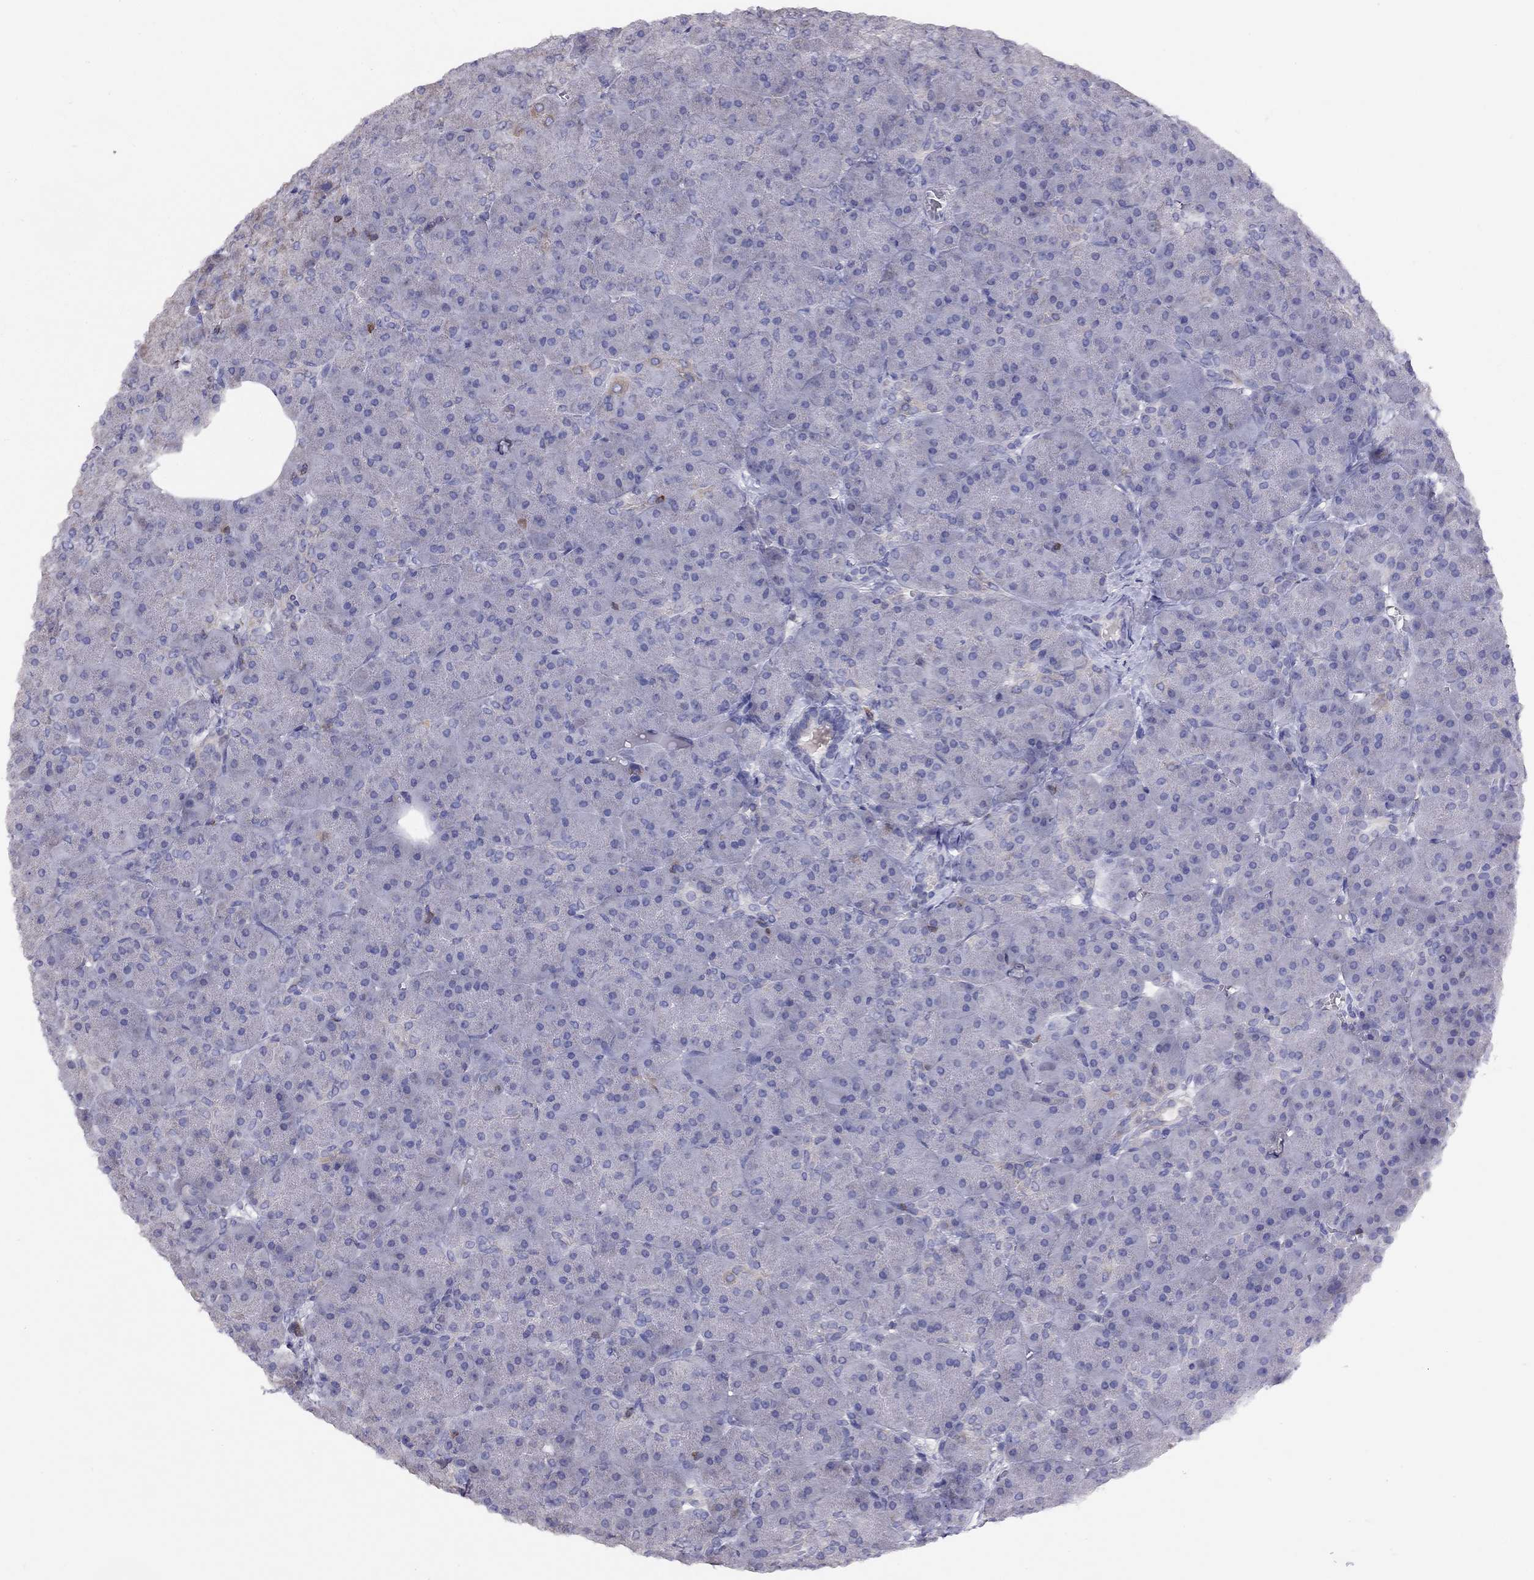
{"staining": {"intensity": "weak", "quantity": "<25%", "location": "cytoplasmic/membranous"}, "tissue": "pancreas", "cell_type": "Exocrine glandular cells", "image_type": "normal", "snomed": [{"axis": "morphology", "description": "Normal tissue, NOS"}, {"axis": "topography", "description": "Pancreas"}], "caption": "Exocrine glandular cells show no significant positivity in benign pancreas. The staining was performed using DAB (3,3'-diaminobenzidine) to visualize the protein expression in brown, while the nuclei were stained in blue with hematoxylin (Magnification: 20x).", "gene": "CITED1", "patient": {"sex": "male", "age": 61}}